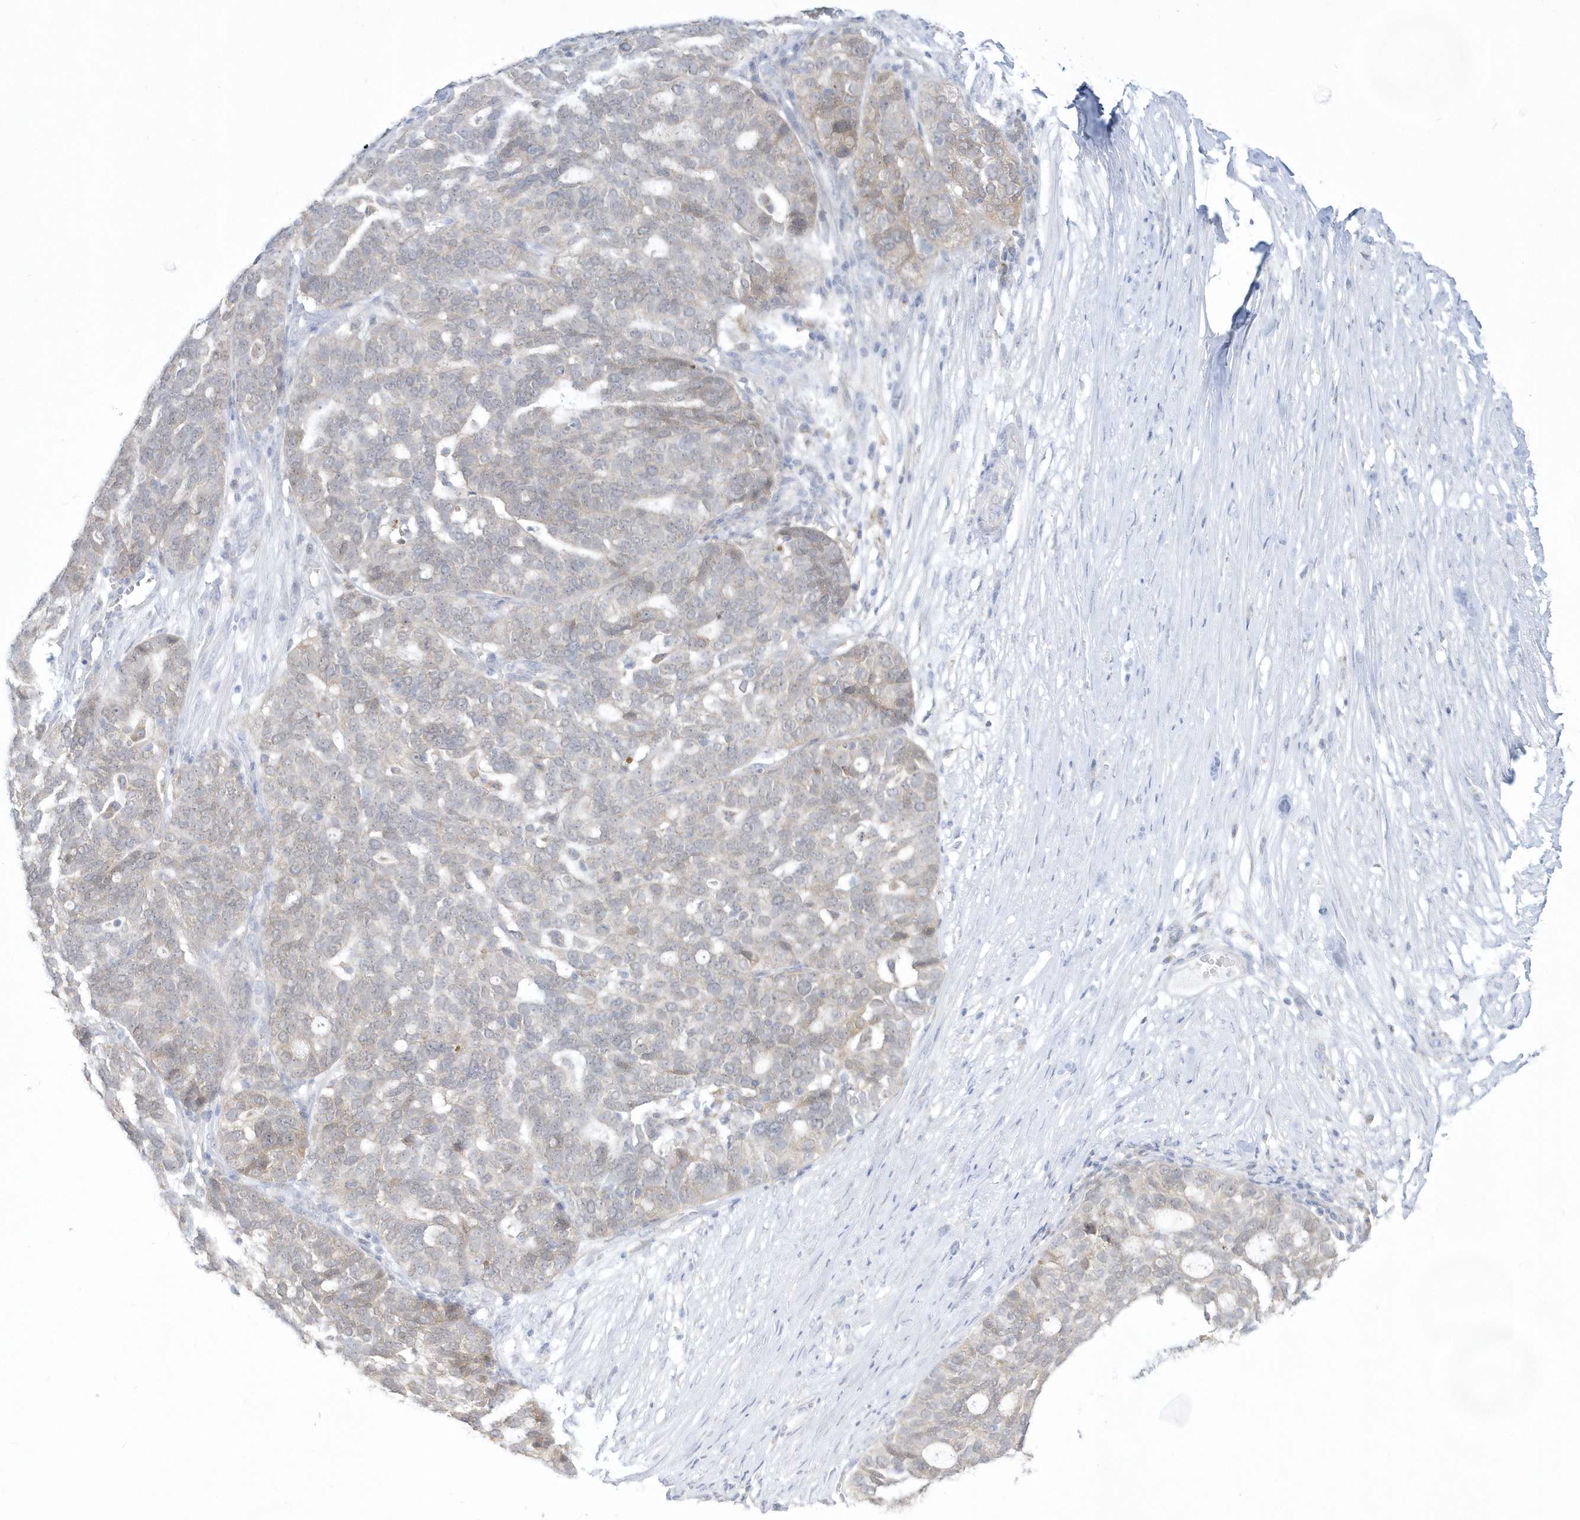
{"staining": {"intensity": "weak", "quantity": "<25%", "location": "cytoplasmic/membranous"}, "tissue": "ovarian cancer", "cell_type": "Tumor cells", "image_type": "cancer", "snomed": [{"axis": "morphology", "description": "Cystadenocarcinoma, serous, NOS"}, {"axis": "topography", "description": "Ovary"}], "caption": "Immunohistochemistry (IHC) of ovarian serous cystadenocarcinoma displays no positivity in tumor cells.", "gene": "PCBD1", "patient": {"sex": "female", "age": 59}}